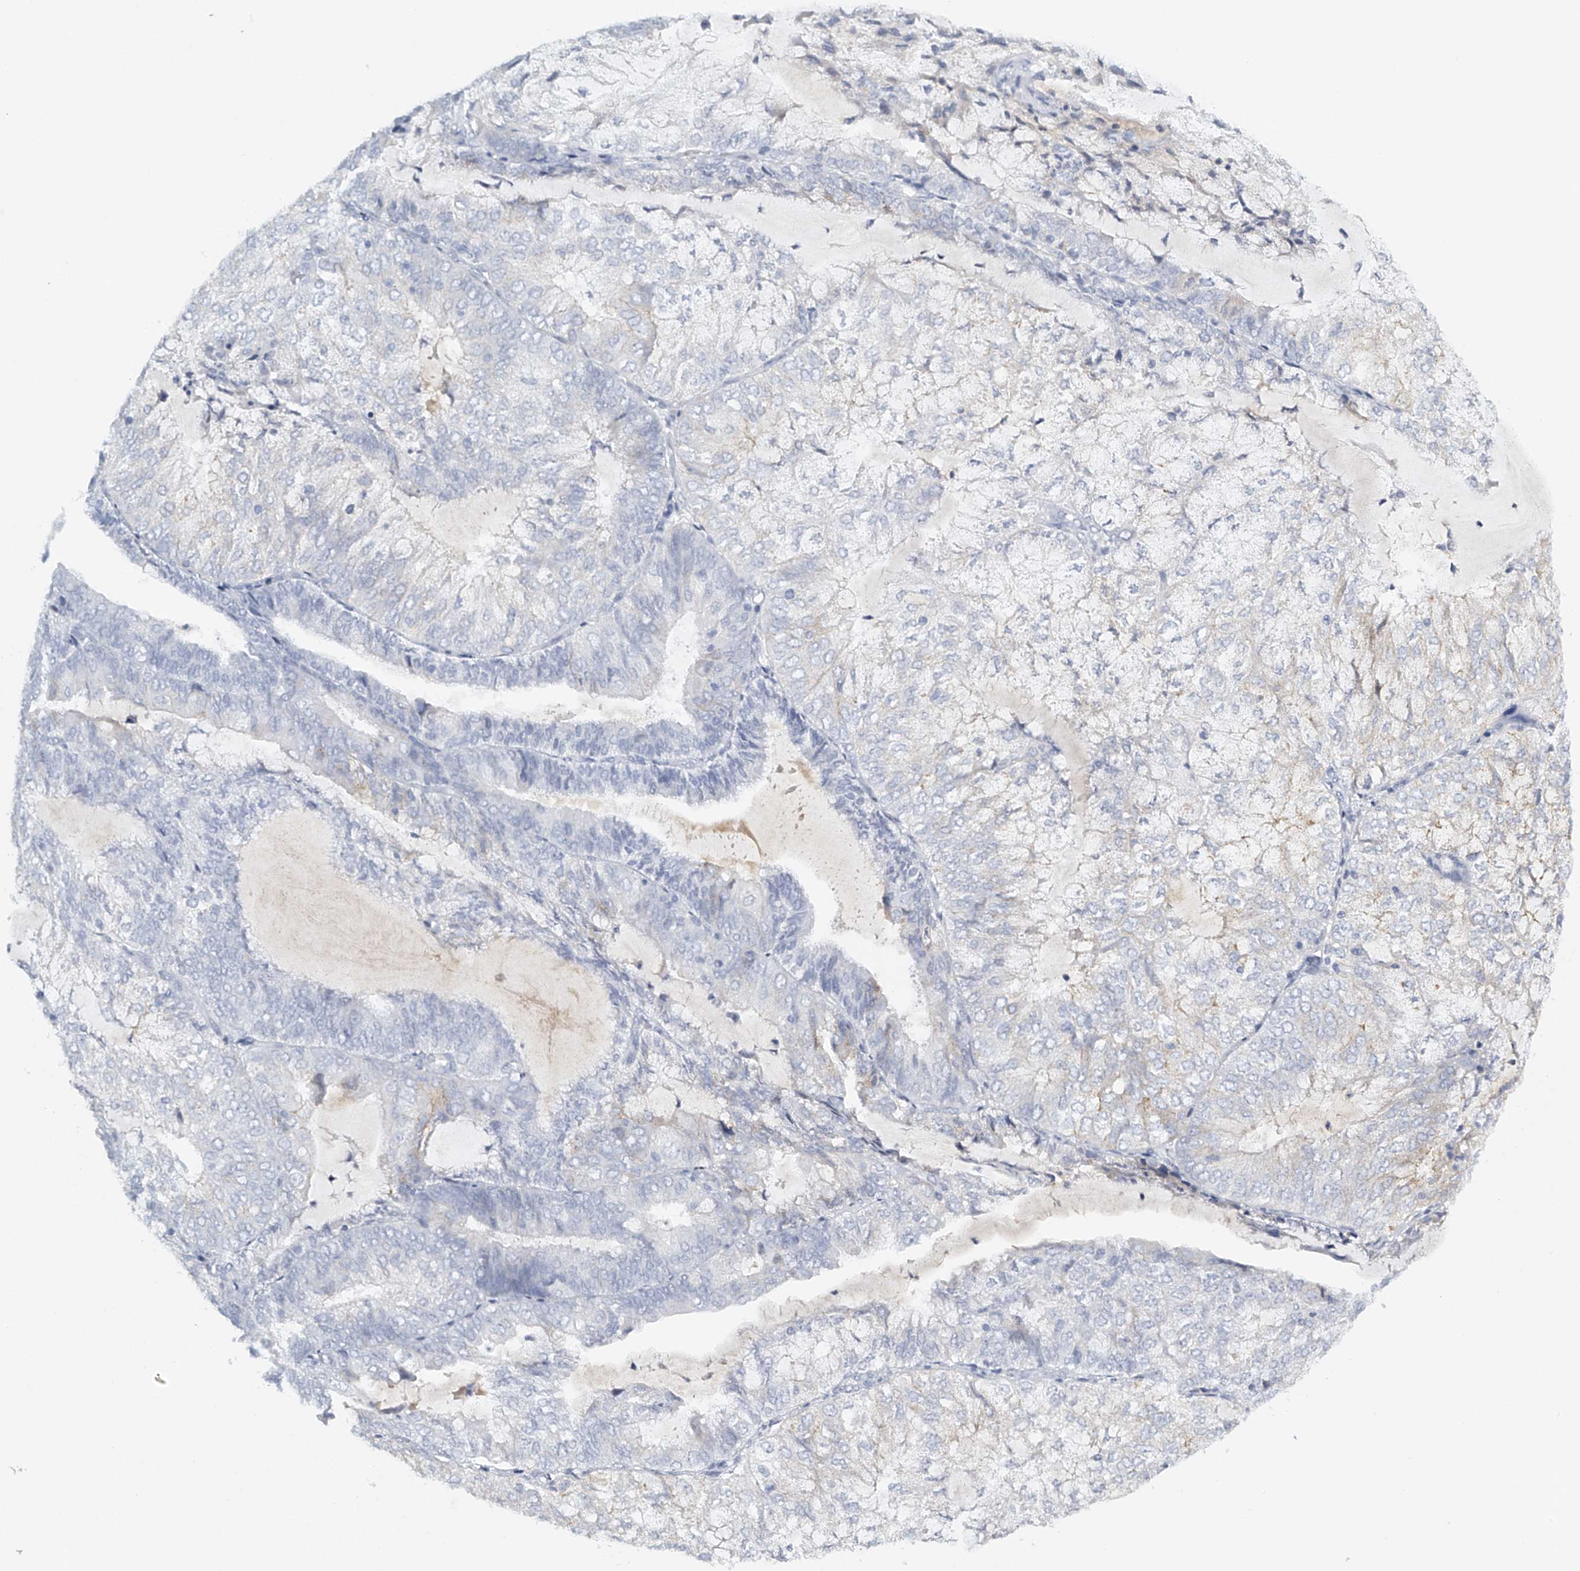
{"staining": {"intensity": "negative", "quantity": "none", "location": "none"}, "tissue": "endometrial cancer", "cell_type": "Tumor cells", "image_type": "cancer", "snomed": [{"axis": "morphology", "description": "Adenocarcinoma, NOS"}, {"axis": "topography", "description": "Endometrium"}], "caption": "A high-resolution photomicrograph shows IHC staining of adenocarcinoma (endometrial), which shows no significant expression in tumor cells. (Stains: DAB (3,3'-diaminobenzidine) immunohistochemistry (IHC) with hematoxylin counter stain, Microscopy: brightfield microscopy at high magnification).", "gene": "FAT2", "patient": {"sex": "female", "age": 81}}